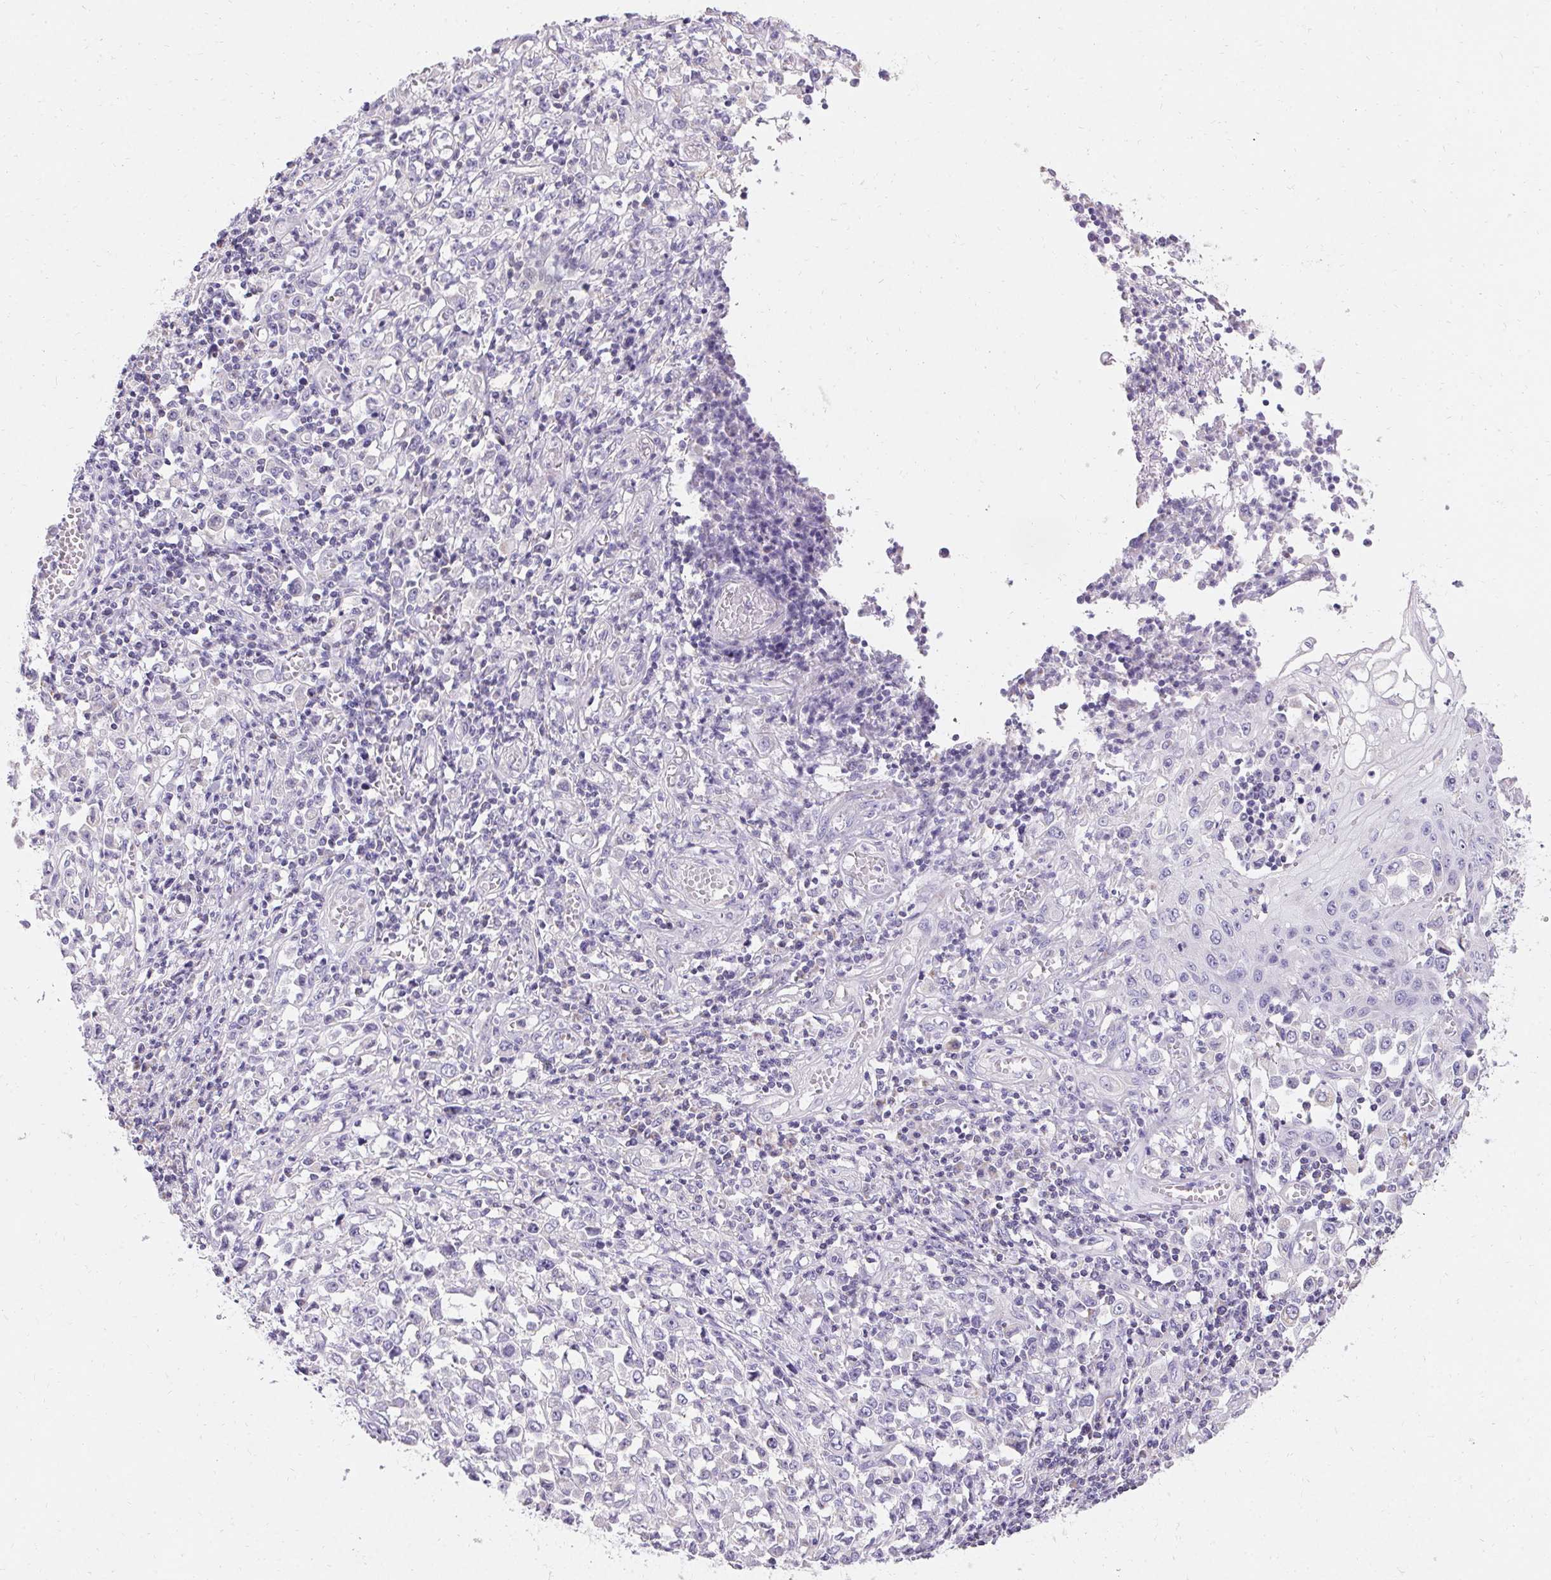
{"staining": {"intensity": "negative", "quantity": "none", "location": "none"}, "tissue": "stomach cancer", "cell_type": "Tumor cells", "image_type": "cancer", "snomed": [{"axis": "morphology", "description": "Adenocarcinoma, NOS"}, {"axis": "topography", "description": "Stomach, upper"}], "caption": "This histopathology image is of adenocarcinoma (stomach) stained with immunohistochemistry (IHC) to label a protein in brown with the nuclei are counter-stained blue. There is no staining in tumor cells.", "gene": "ASGR2", "patient": {"sex": "male", "age": 70}}